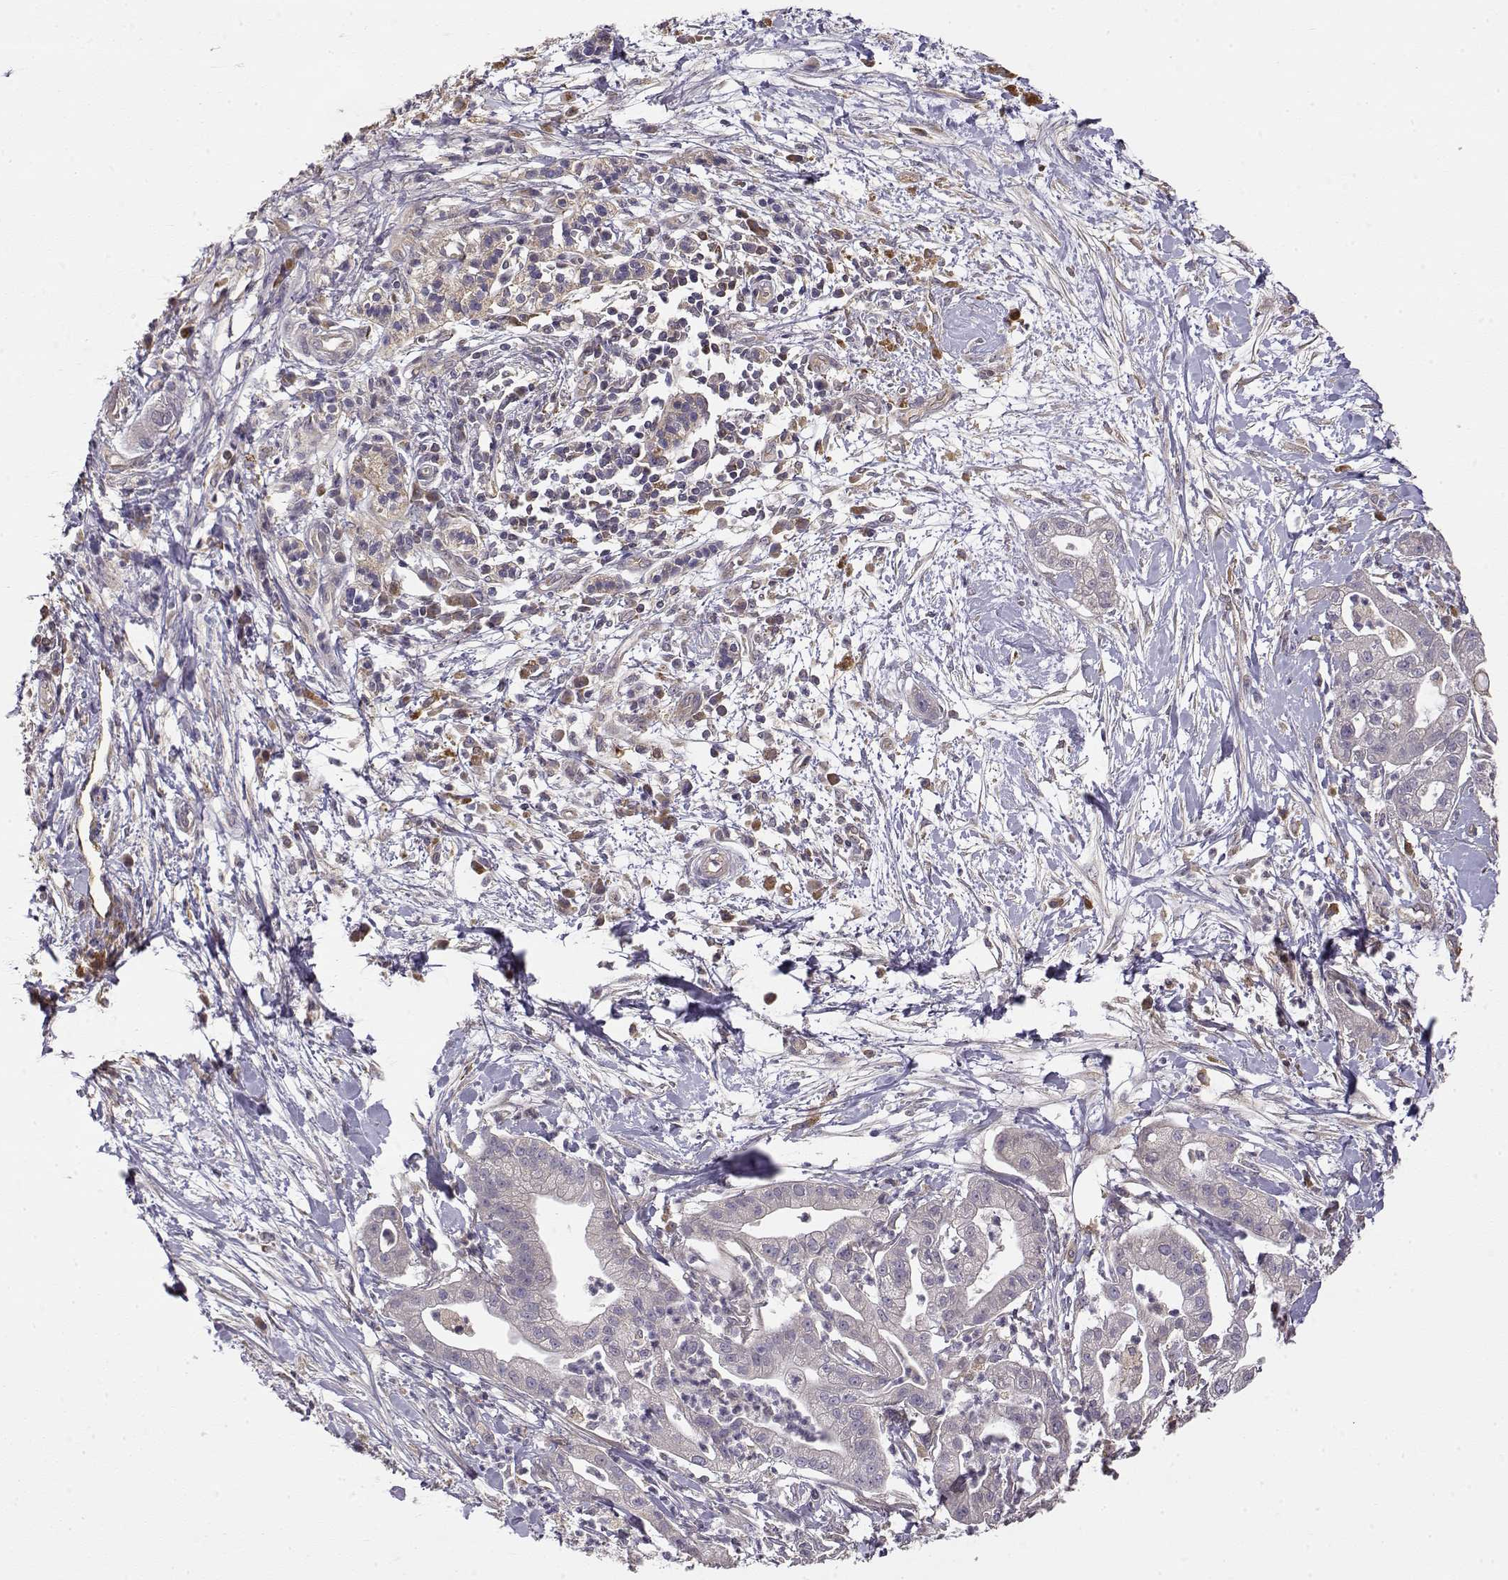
{"staining": {"intensity": "negative", "quantity": "none", "location": "none"}, "tissue": "pancreatic cancer", "cell_type": "Tumor cells", "image_type": "cancer", "snomed": [{"axis": "morphology", "description": "Normal tissue, NOS"}, {"axis": "morphology", "description": "Adenocarcinoma, NOS"}, {"axis": "topography", "description": "Lymph node"}, {"axis": "topography", "description": "Pancreas"}], "caption": "Pancreatic adenocarcinoma stained for a protein using immunohistochemistry (IHC) displays no staining tumor cells.", "gene": "CRIM1", "patient": {"sex": "female", "age": 58}}